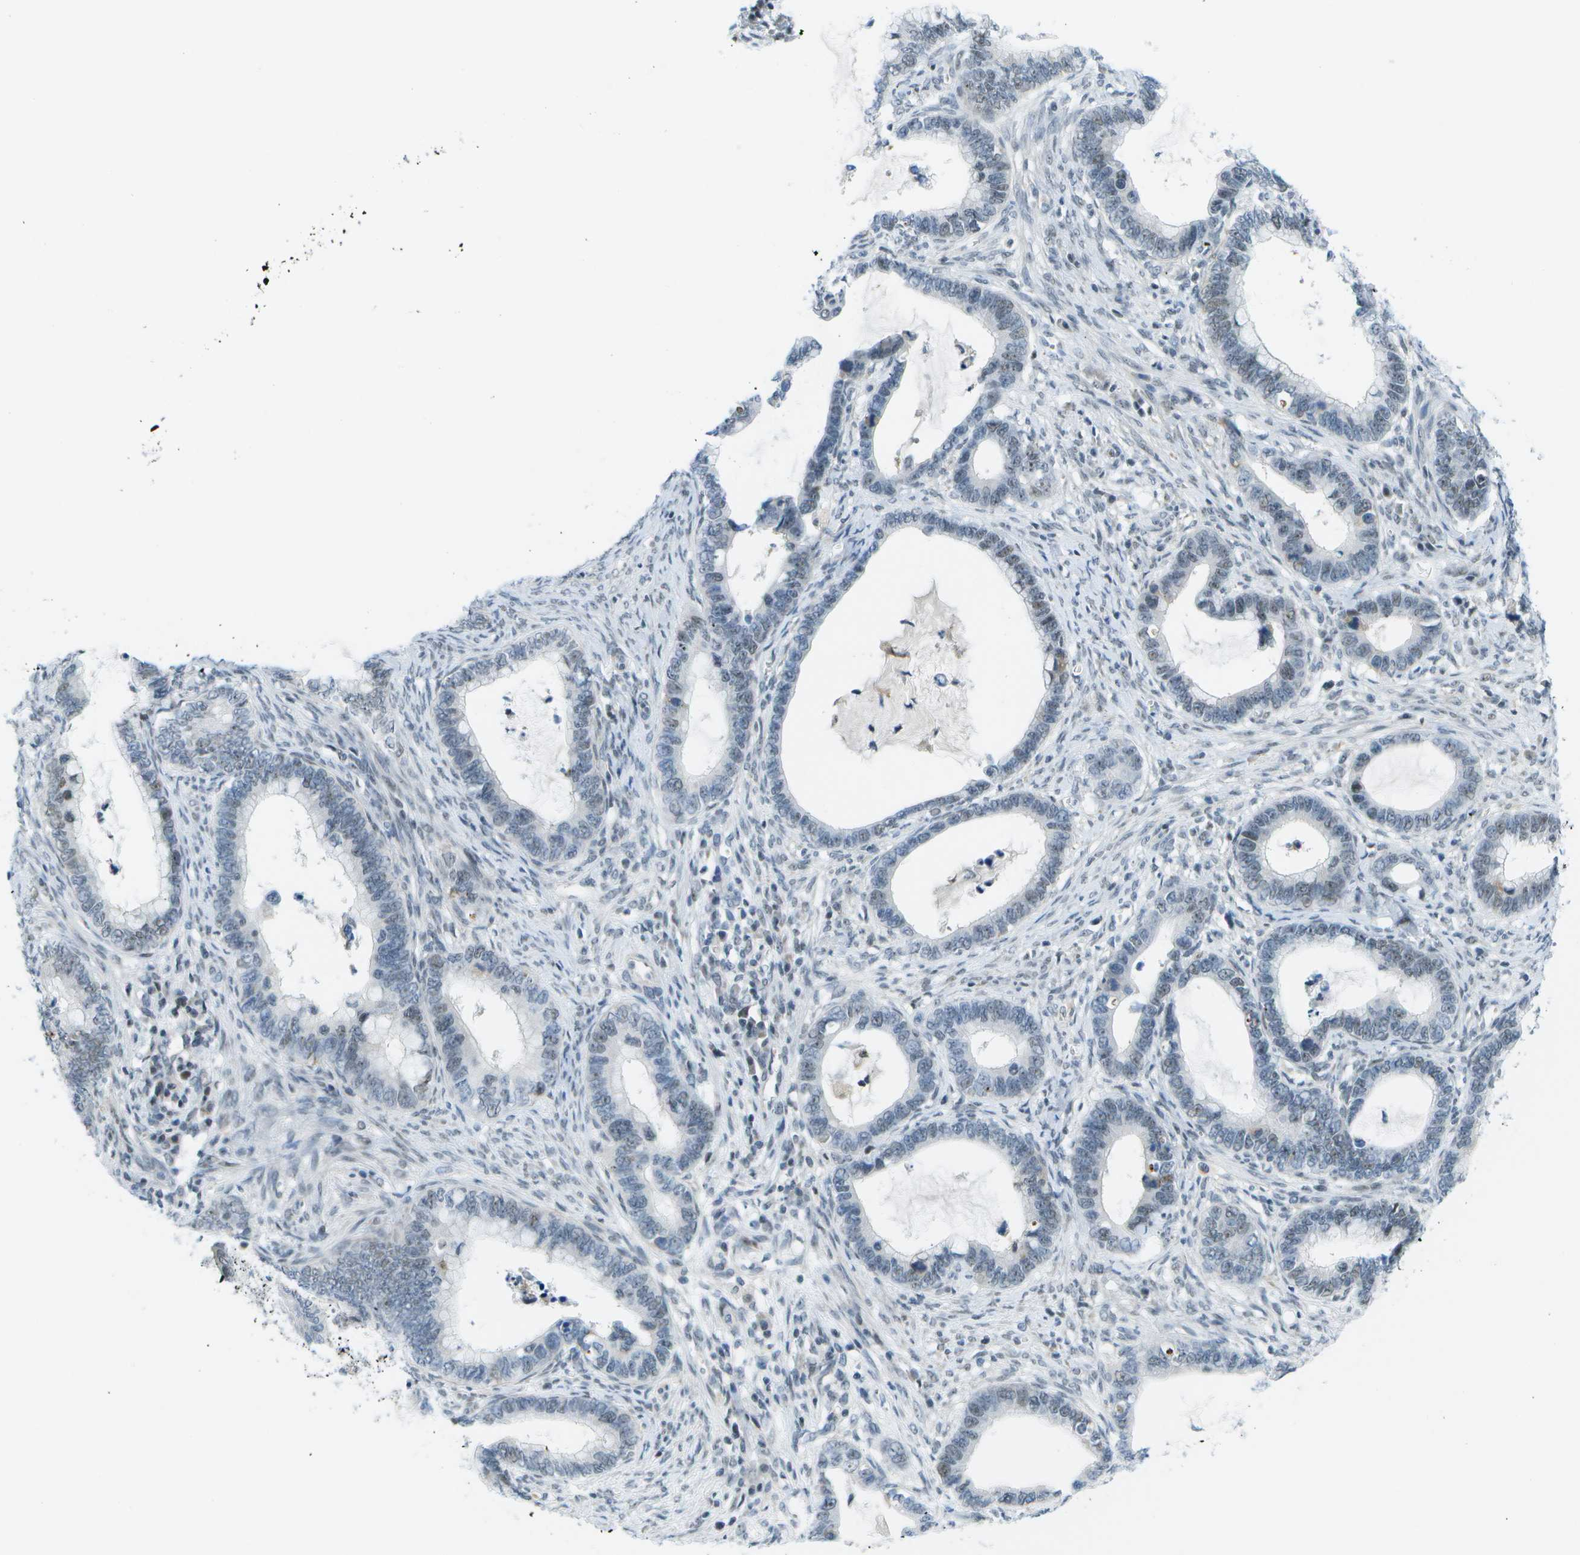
{"staining": {"intensity": "weak", "quantity": "25%-75%", "location": "nuclear"}, "tissue": "cervical cancer", "cell_type": "Tumor cells", "image_type": "cancer", "snomed": [{"axis": "morphology", "description": "Adenocarcinoma, NOS"}, {"axis": "topography", "description": "Cervix"}], "caption": "Brown immunohistochemical staining in cervical cancer shows weak nuclear staining in about 25%-75% of tumor cells.", "gene": "PITHD1", "patient": {"sex": "female", "age": 44}}